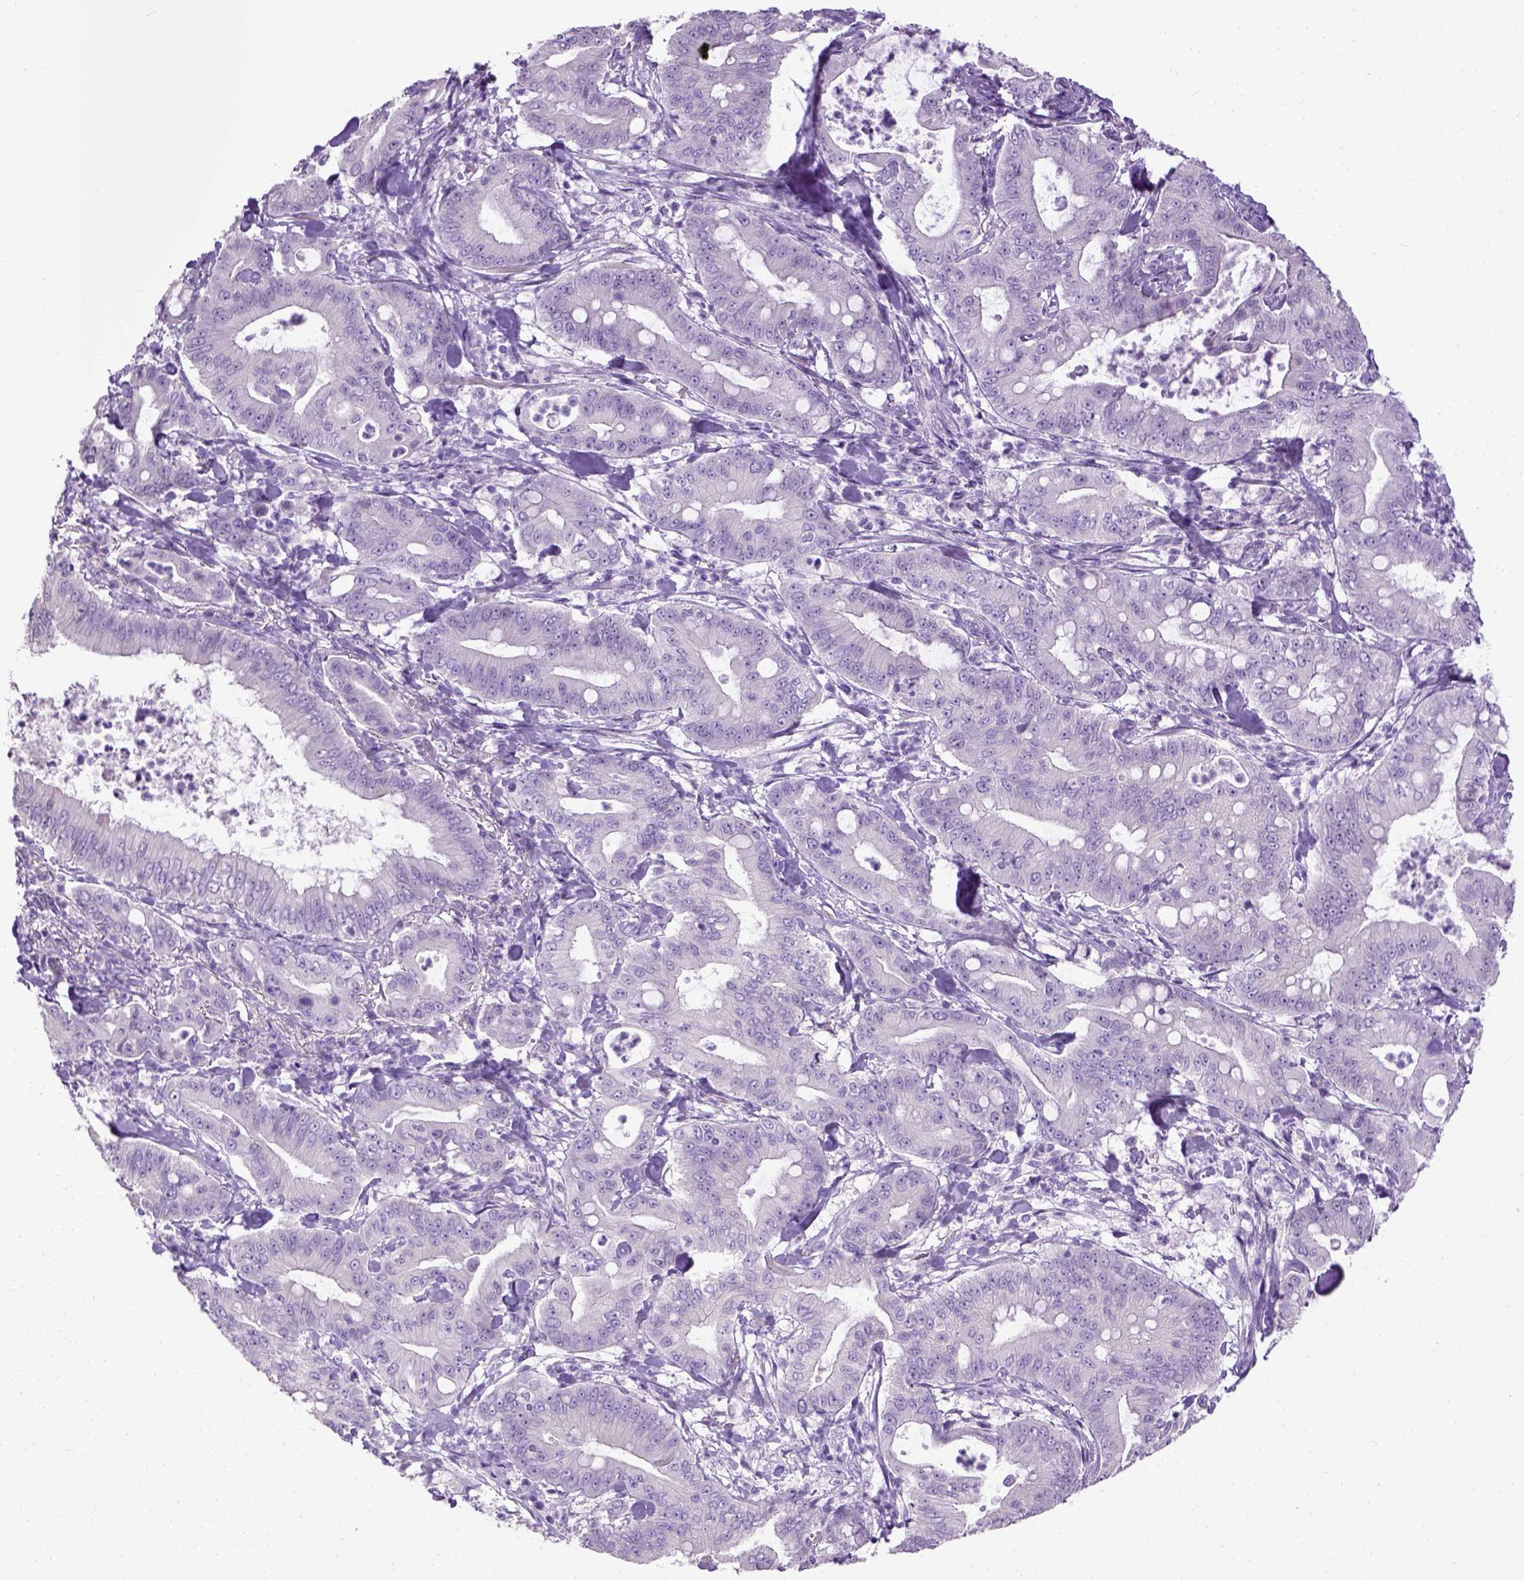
{"staining": {"intensity": "negative", "quantity": "none", "location": "none"}, "tissue": "pancreatic cancer", "cell_type": "Tumor cells", "image_type": "cancer", "snomed": [{"axis": "morphology", "description": "Adenocarcinoma, NOS"}, {"axis": "topography", "description": "Pancreas"}], "caption": "Micrograph shows no significant protein staining in tumor cells of pancreatic cancer (adenocarcinoma). (DAB immunohistochemistry with hematoxylin counter stain).", "gene": "CYP24A1", "patient": {"sex": "male", "age": 71}}